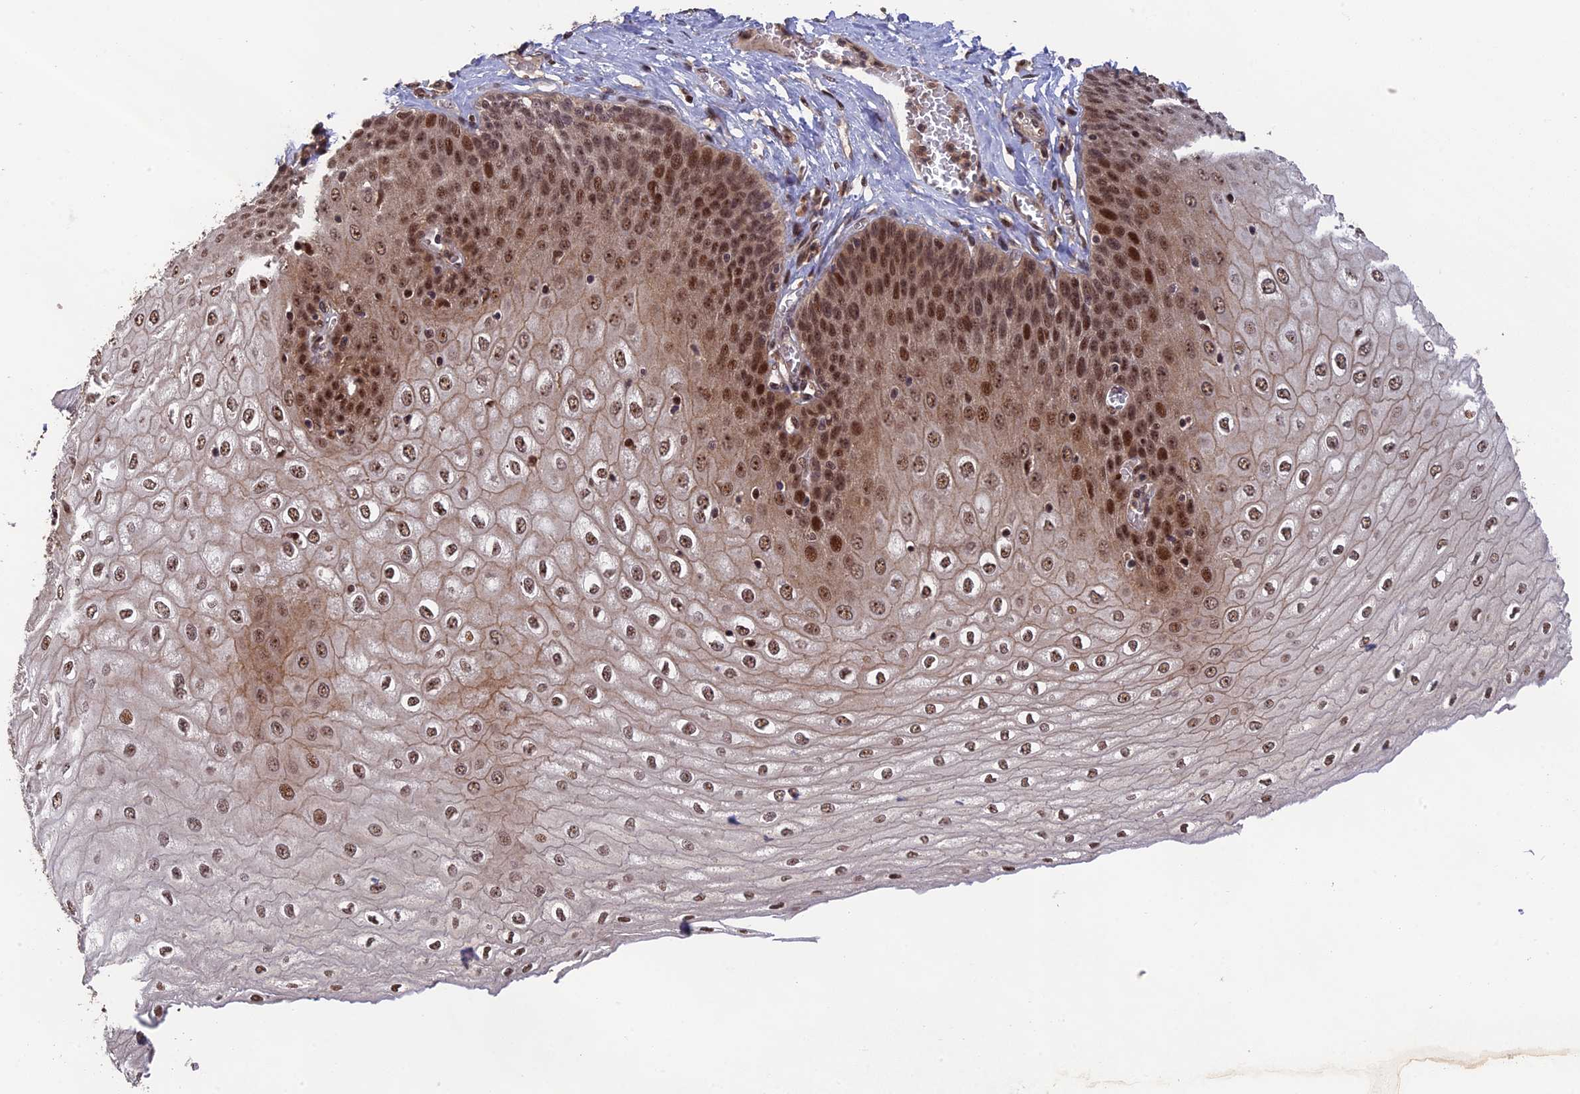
{"staining": {"intensity": "moderate", "quantity": ">75%", "location": "cytoplasmic/membranous,nuclear"}, "tissue": "esophagus", "cell_type": "Squamous epithelial cells", "image_type": "normal", "snomed": [{"axis": "morphology", "description": "Normal tissue, NOS"}, {"axis": "topography", "description": "Esophagus"}], "caption": "Benign esophagus was stained to show a protein in brown. There is medium levels of moderate cytoplasmic/membranous,nuclear positivity in about >75% of squamous epithelial cells. (DAB (3,3'-diaminobenzidine) IHC with brightfield microscopy, high magnification).", "gene": "OSBPL1A", "patient": {"sex": "male", "age": 60}}